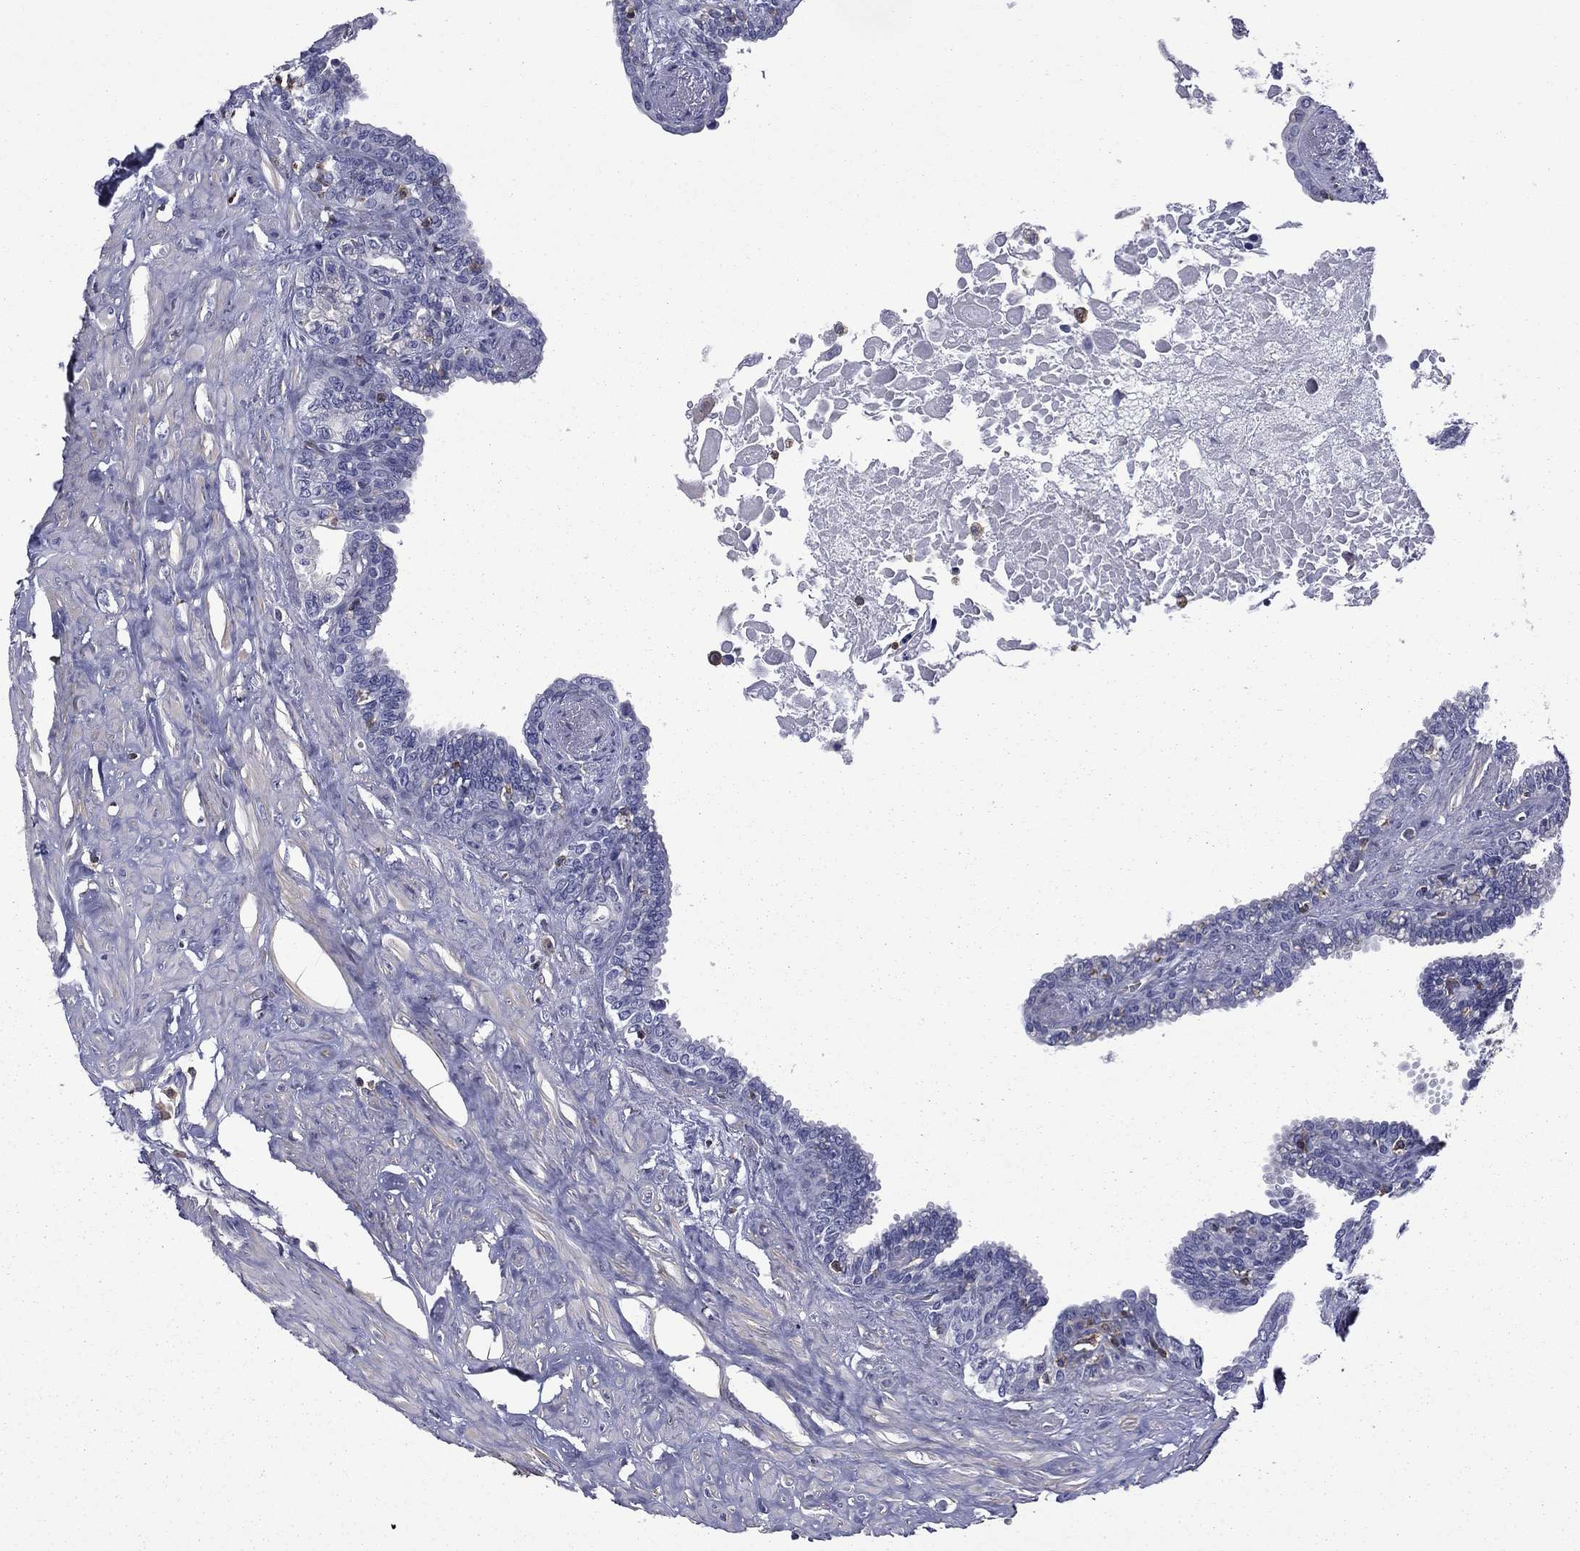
{"staining": {"intensity": "strong", "quantity": "<25%", "location": "cytoplasmic/membranous"}, "tissue": "seminal vesicle", "cell_type": "Glandular cells", "image_type": "normal", "snomed": [{"axis": "morphology", "description": "Normal tissue, NOS"}, {"axis": "morphology", "description": "Urothelial carcinoma, NOS"}, {"axis": "topography", "description": "Urinary bladder"}, {"axis": "topography", "description": "Seminal veicle"}], "caption": "This histopathology image displays benign seminal vesicle stained with IHC to label a protein in brown. The cytoplasmic/membranous of glandular cells show strong positivity for the protein. Nuclei are counter-stained blue.", "gene": "ARHGAP45", "patient": {"sex": "male", "age": 76}}